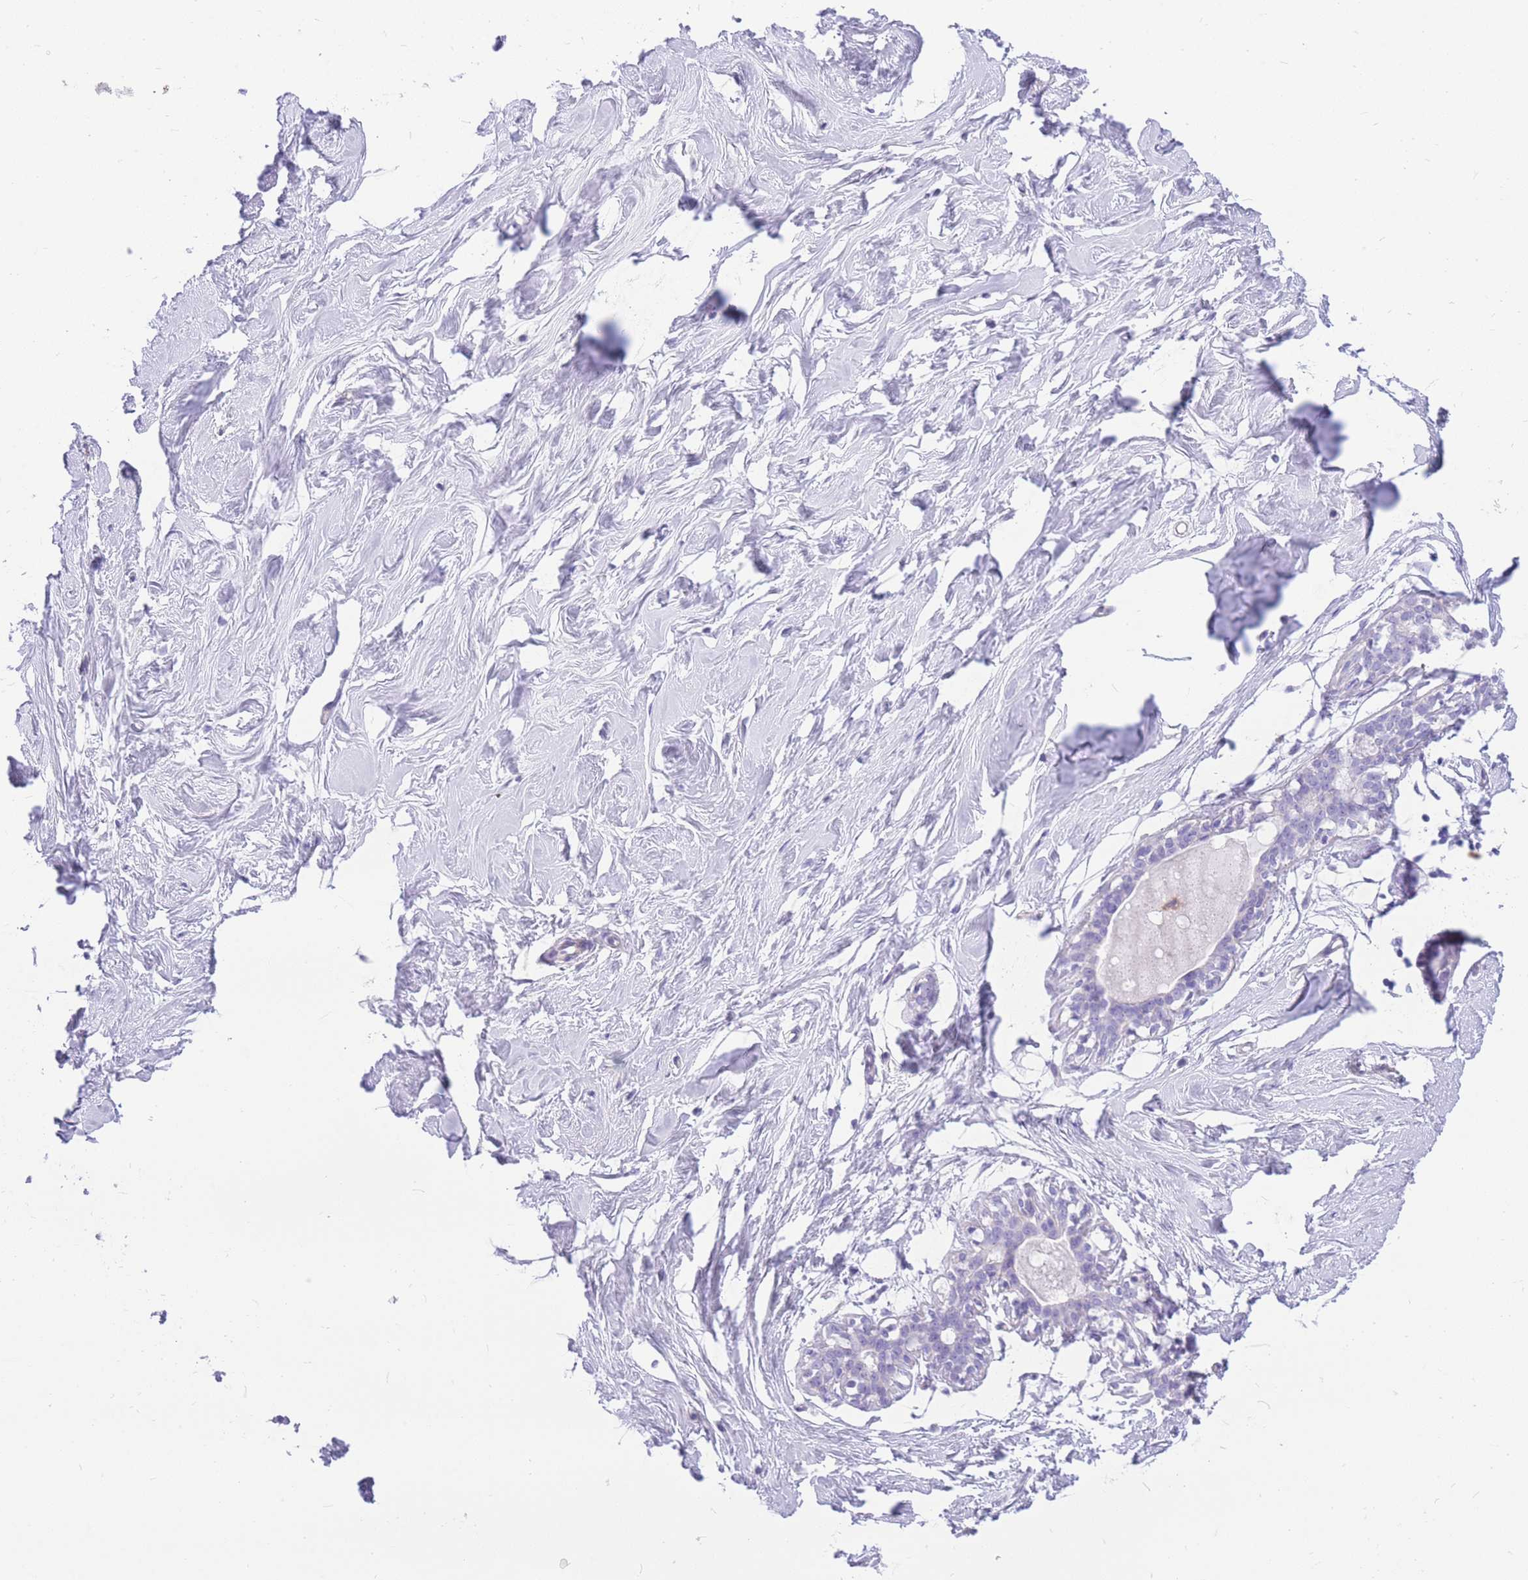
{"staining": {"intensity": "negative", "quantity": "none", "location": "none"}, "tissue": "breast", "cell_type": "Adipocytes", "image_type": "normal", "snomed": [{"axis": "morphology", "description": "Normal tissue, NOS"}, {"axis": "morphology", "description": "Adenoma, NOS"}, {"axis": "topography", "description": "Breast"}], "caption": "High magnification brightfield microscopy of normal breast stained with DAB (3,3'-diaminobenzidine) (brown) and counterstained with hematoxylin (blue): adipocytes show no significant expression.", "gene": "ZNF311", "patient": {"sex": "female", "age": 23}}